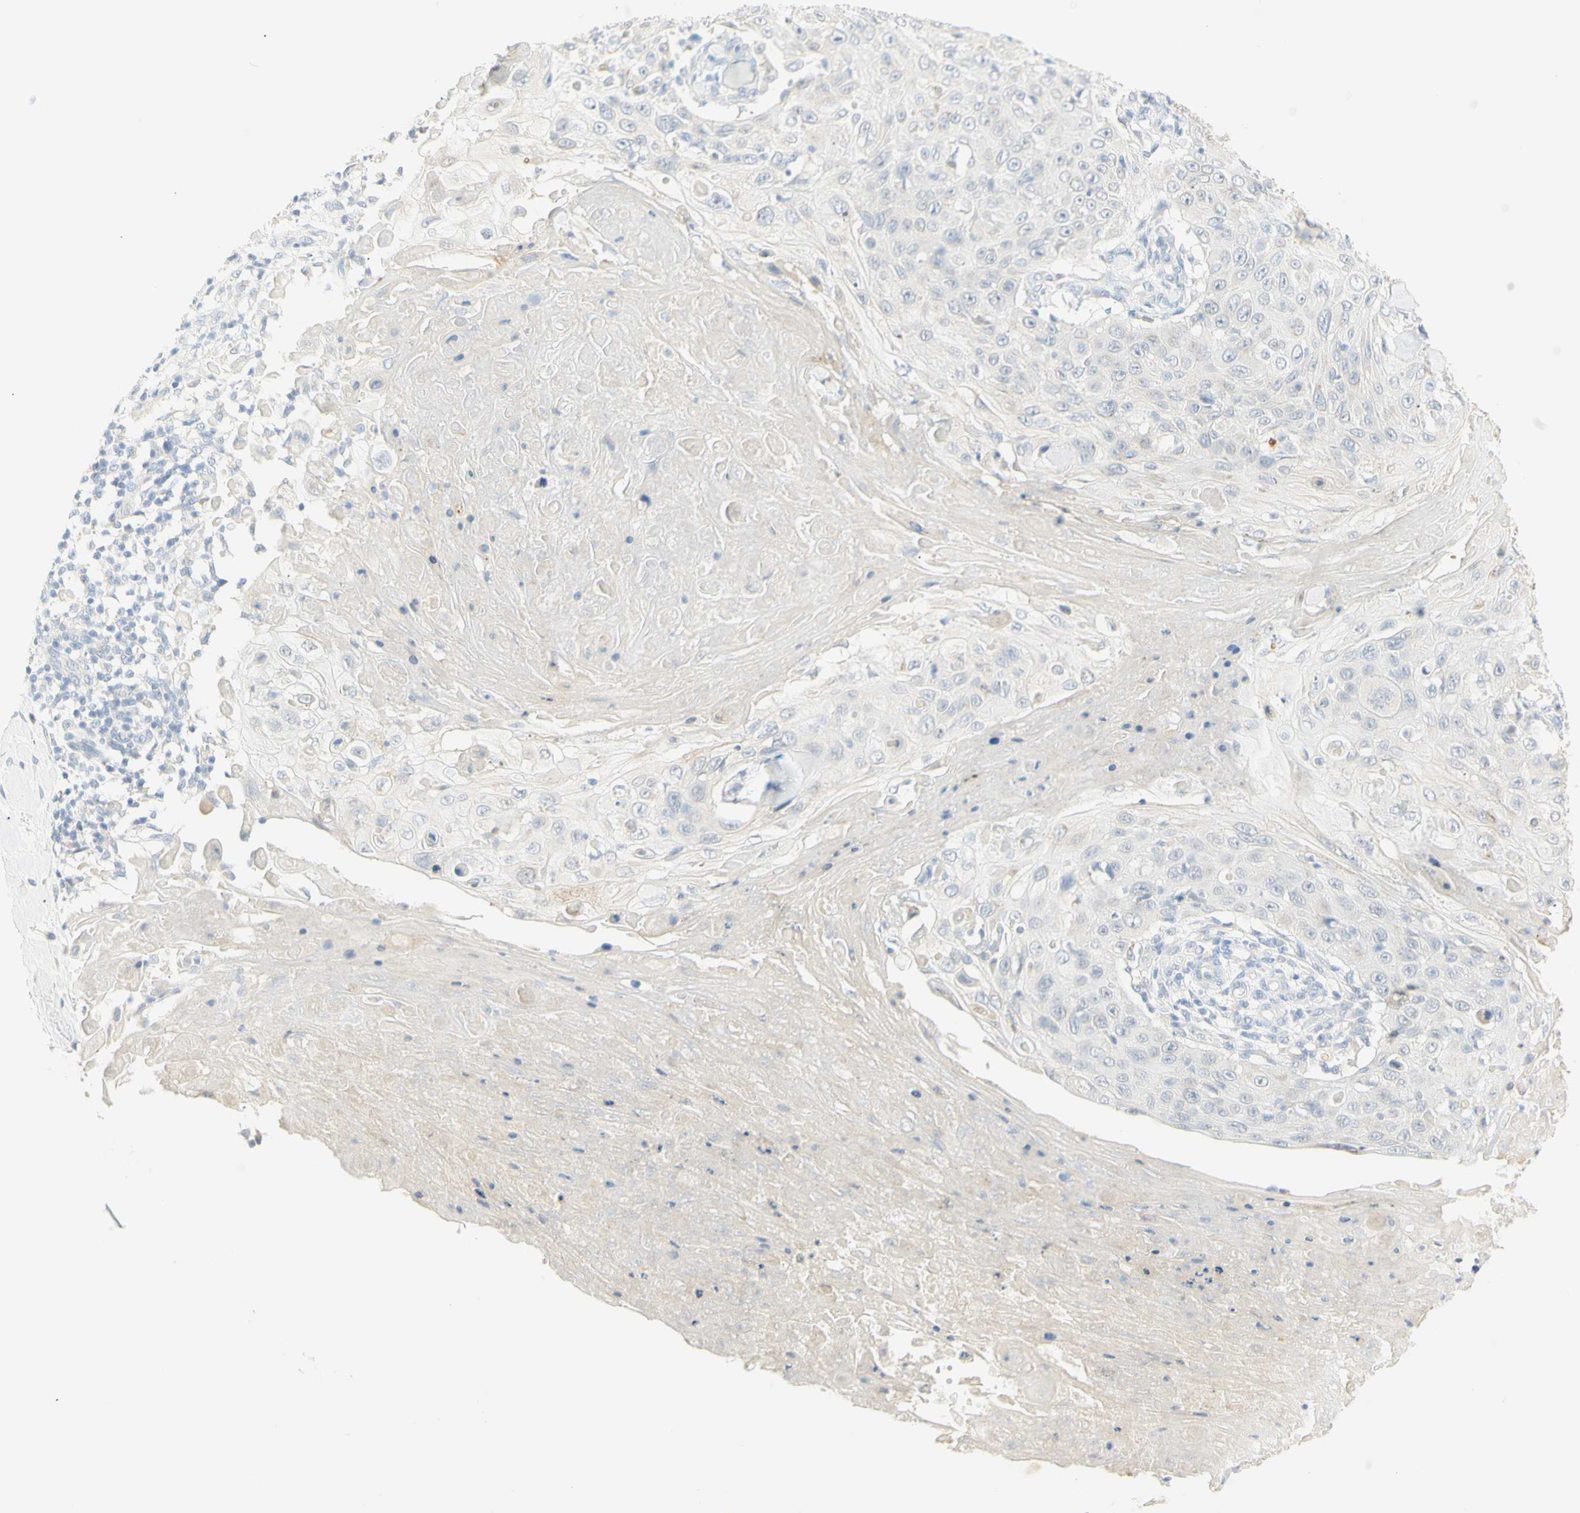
{"staining": {"intensity": "negative", "quantity": "none", "location": "none"}, "tissue": "skin cancer", "cell_type": "Tumor cells", "image_type": "cancer", "snomed": [{"axis": "morphology", "description": "Squamous cell carcinoma, NOS"}, {"axis": "topography", "description": "Skin"}], "caption": "There is no significant staining in tumor cells of squamous cell carcinoma (skin). (DAB immunohistochemistry, high magnification).", "gene": "B4GALNT3", "patient": {"sex": "male", "age": 86}}